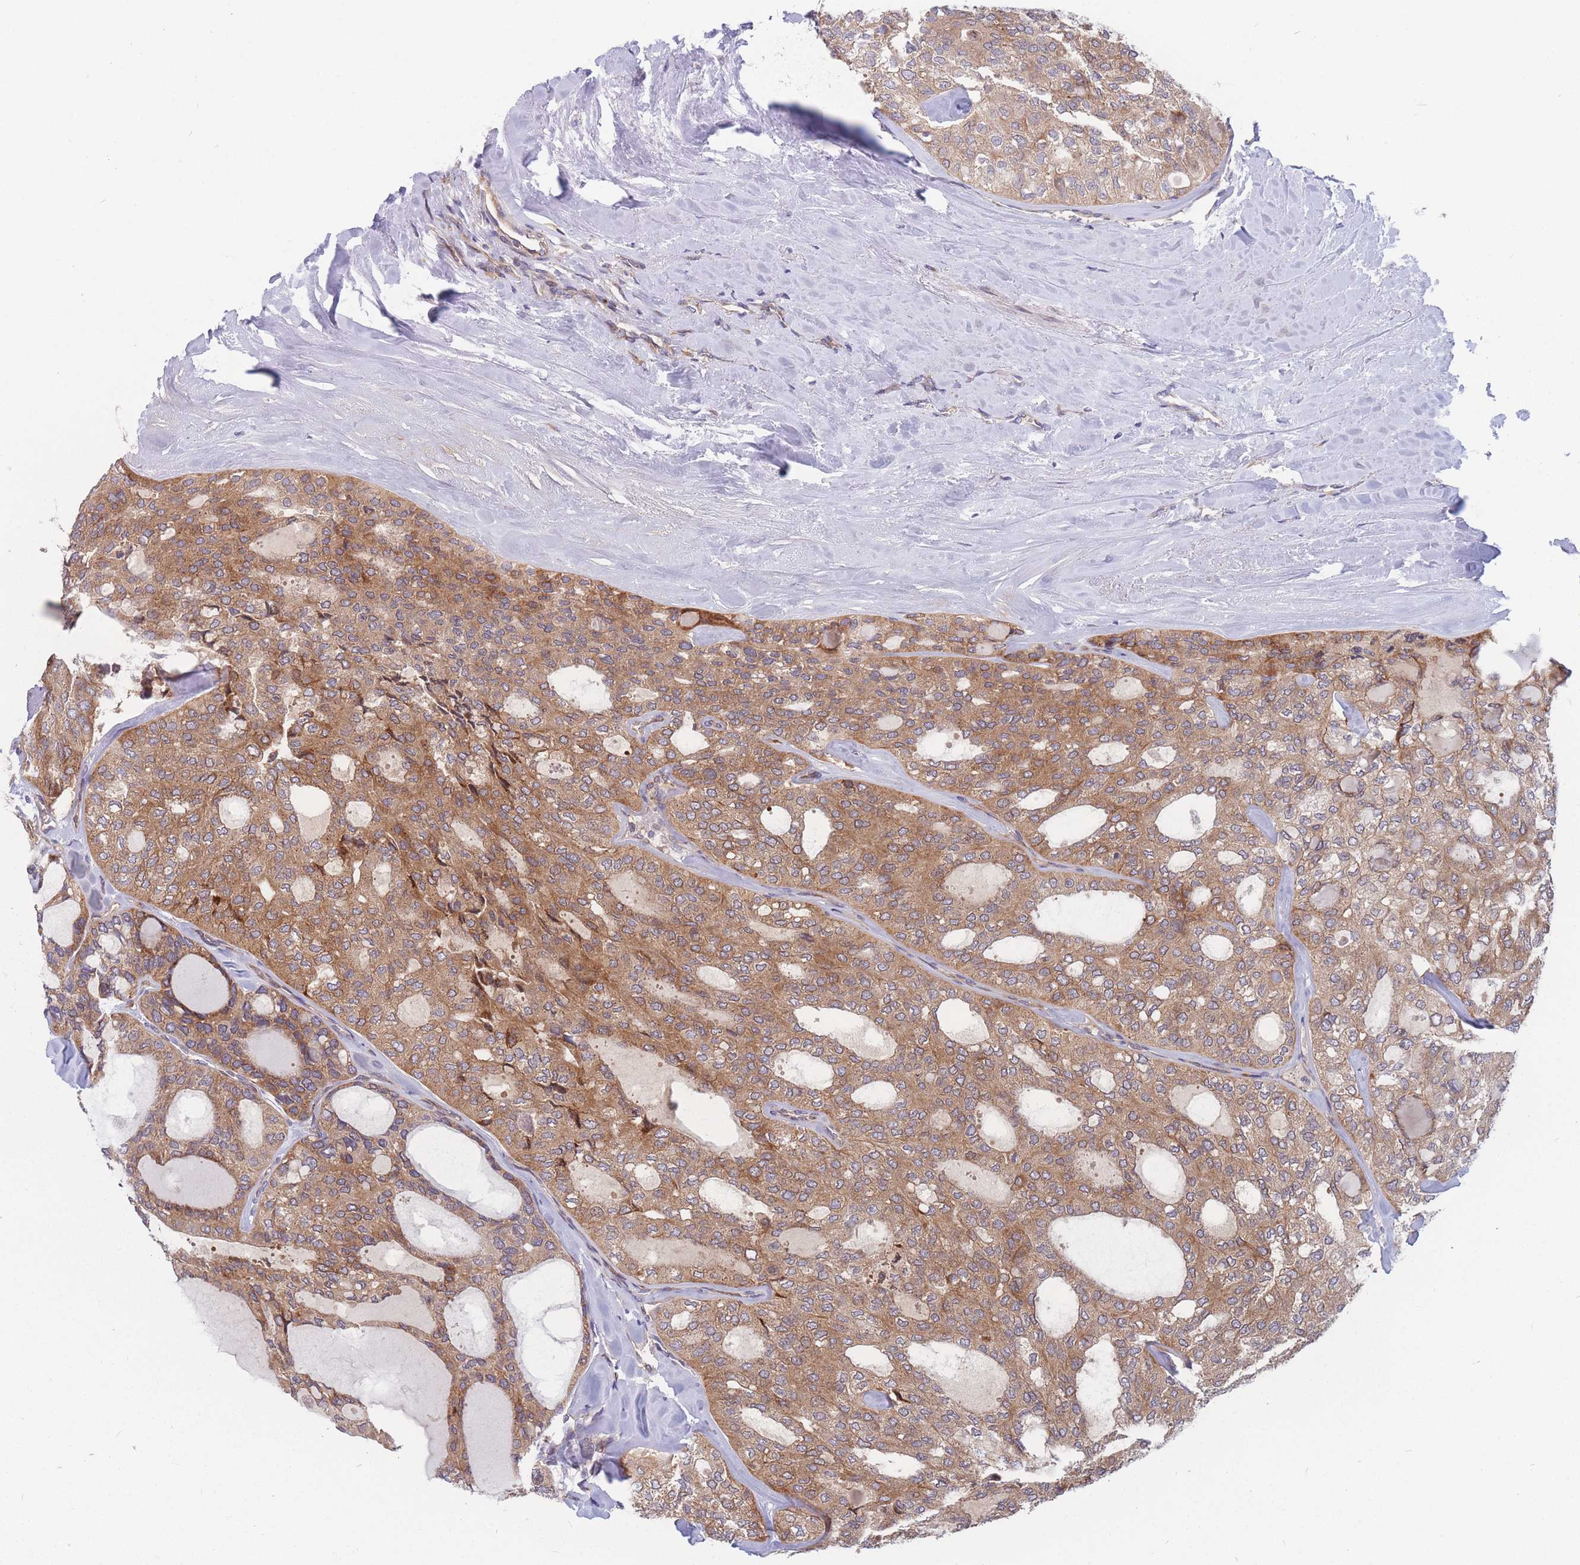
{"staining": {"intensity": "moderate", "quantity": ">75%", "location": "cytoplasmic/membranous"}, "tissue": "thyroid cancer", "cell_type": "Tumor cells", "image_type": "cancer", "snomed": [{"axis": "morphology", "description": "Follicular adenoma carcinoma, NOS"}, {"axis": "topography", "description": "Thyroid gland"}], "caption": "IHC image of human thyroid cancer (follicular adenoma carcinoma) stained for a protein (brown), which demonstrates medium levels of moderate cytoplasmic/membranous staining in approximately >75% of tumor cells.", "gene": "TMEM131L", "patient": {"sex": "male", "age": 75}}